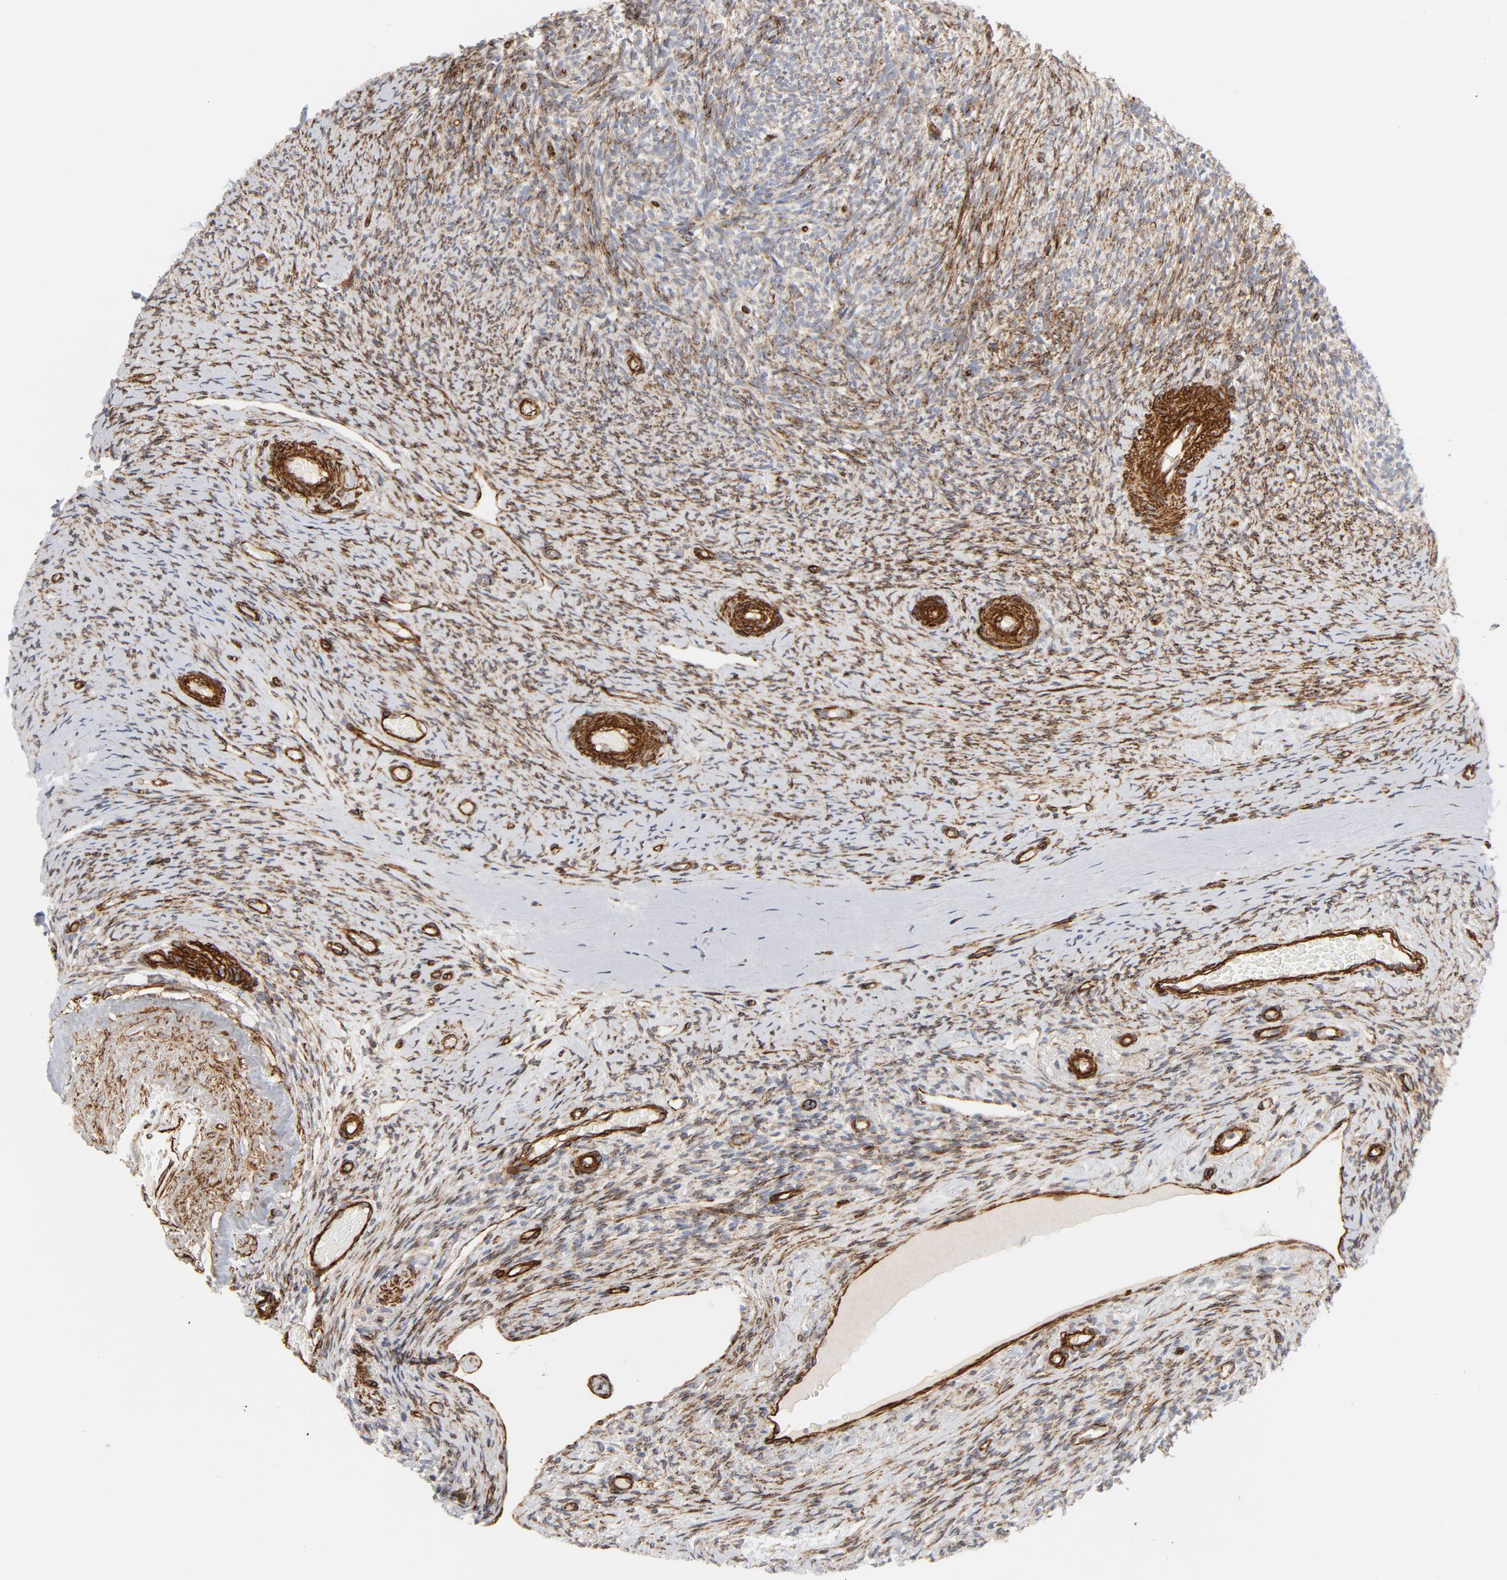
{"staining": {"intensity": "strong", "quantity": ">75%", "location": "cytoplasmic/membranous"}, "tissue": "ovary", "cell_type": "Ovarian stroma cells", "image_type": "normal", "snomed": [{"axis": "morphology", "description": "Normal tissue, NOS"}, {"axis": "topography", "description": "Ovary"}], "caption": "This is an image of immunohistochemistry (IHC) staining of benign ovary, which shows strong positivity in the cytoplasmic/membranous of ovarian stroma cells.", "gene": "GNG2", "patient": {"sex": "female", "age": 60}}